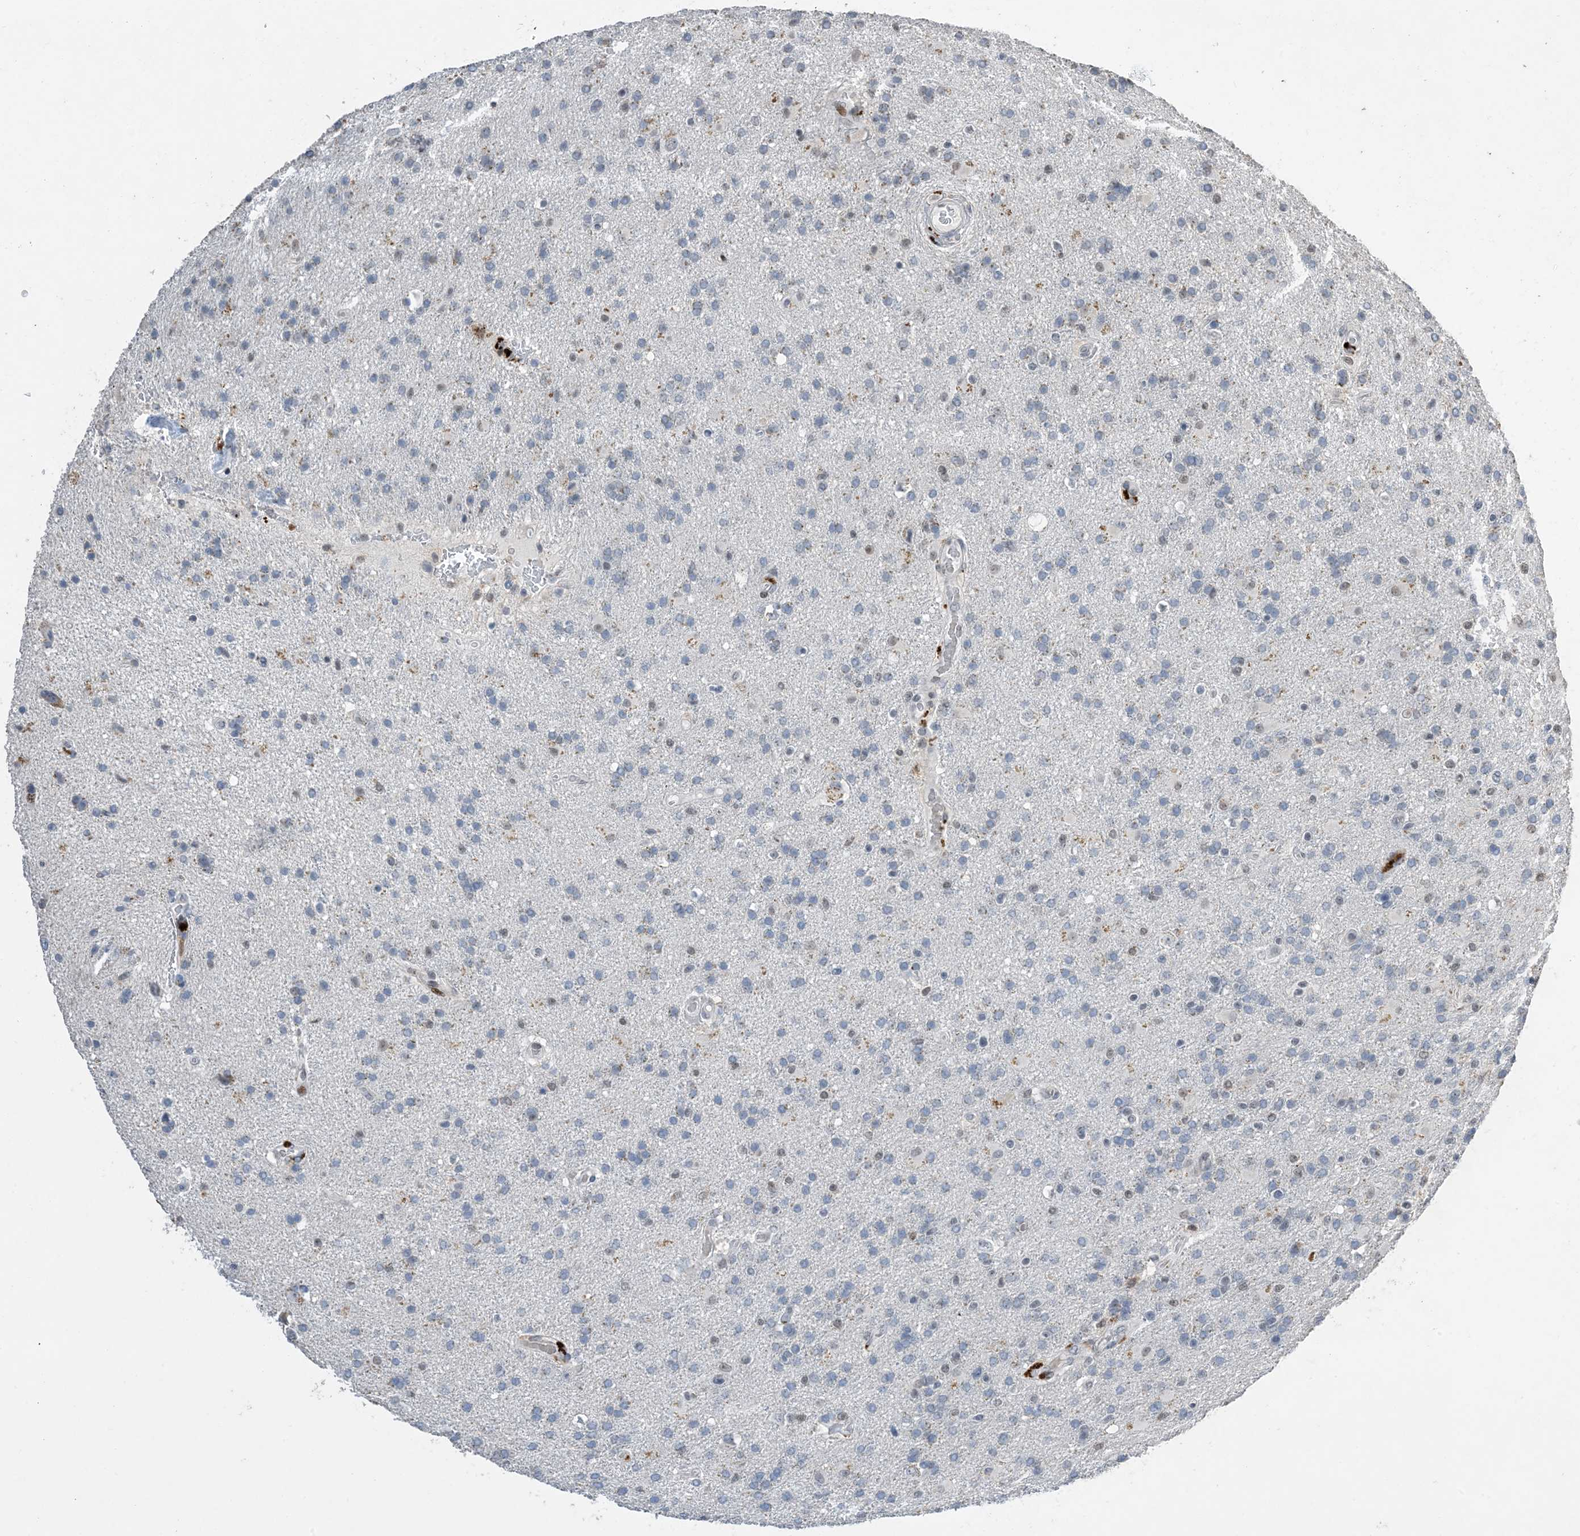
{"staining": {"intensity": "negative", "quantity": "none", "location": "none"}, "tissue": "glioma", "cell_type": "Tumor cells", "image_type": "cancer", "snomed": [{"axis": "morphology", "description": "Glioma, malignant, High grade"}, {"axis": "topography", "description": "Brain"}], "caption": "Immunohistochemistry (IHC) of human glioma demonstrates no positivity in tumor cells.", "gene": "SLC25A53", "patient": {"sex": "male", "age": 72}}